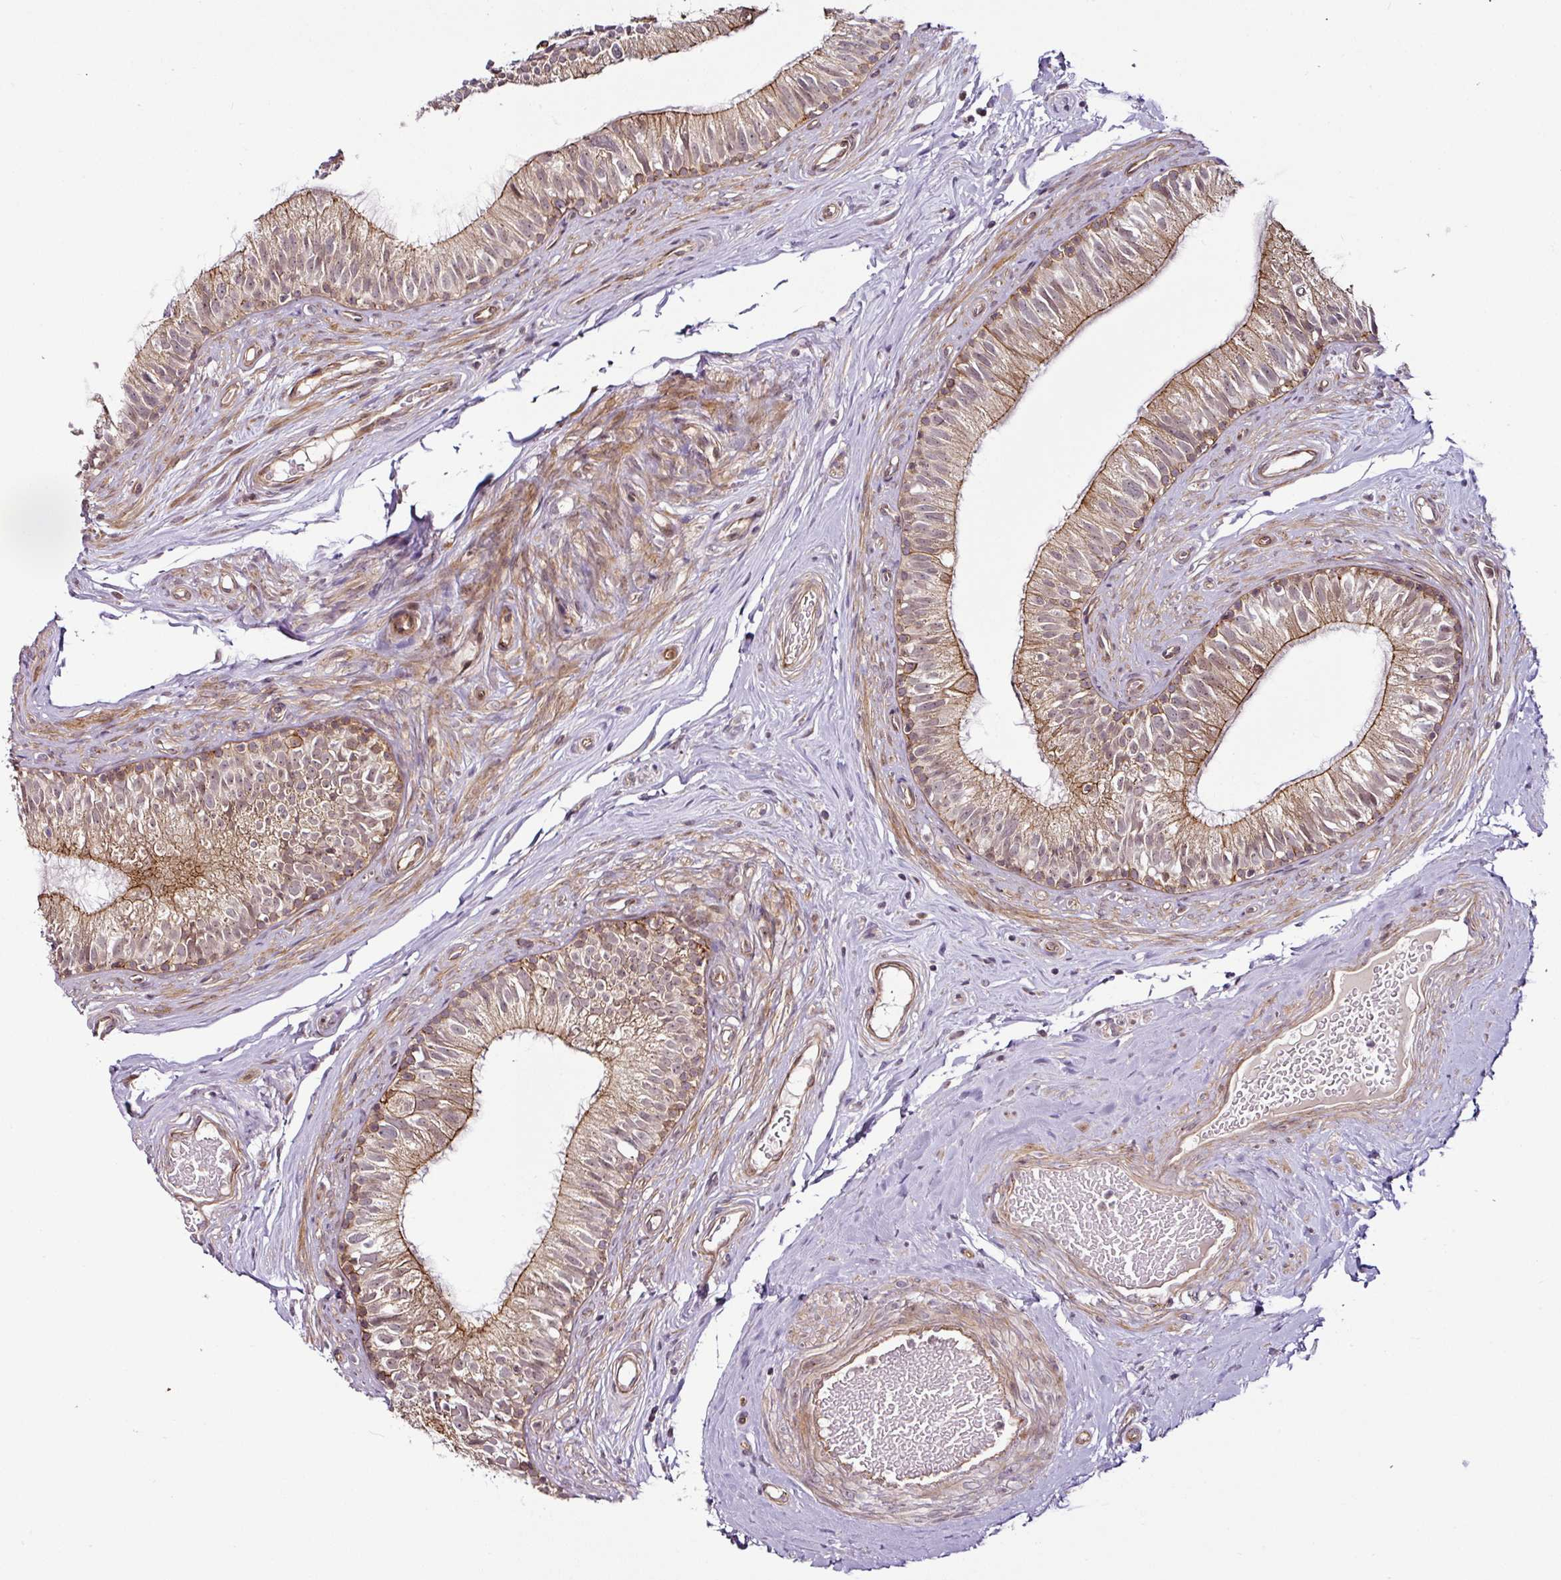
{"staining": {"intensity": "moderate", "quantity": ">75%", "location": "cytoplasmic/membranous,nuclear"}, "tissue": "epididymis", "cell_type": "Glandular cells", "image_type": "normal", "snomed": [{"axis": "morphology", "description": "Normal tissue, NOS"}, {"axis": "morphology", "description": "Seminoma, NOS"}, {"axis": "topography", "description": "Testis"}, {"axis": "topography", "description": "Epididymis"}], "caption": "This histopathology image displays IHC staining of normal epididymis, with medium moderate cytoplasmic/membranous,nuclear expression in approximately >75% of glandular cells.", "gene": "DCAF13", "patient": {"sex": "male", "age": 45}}